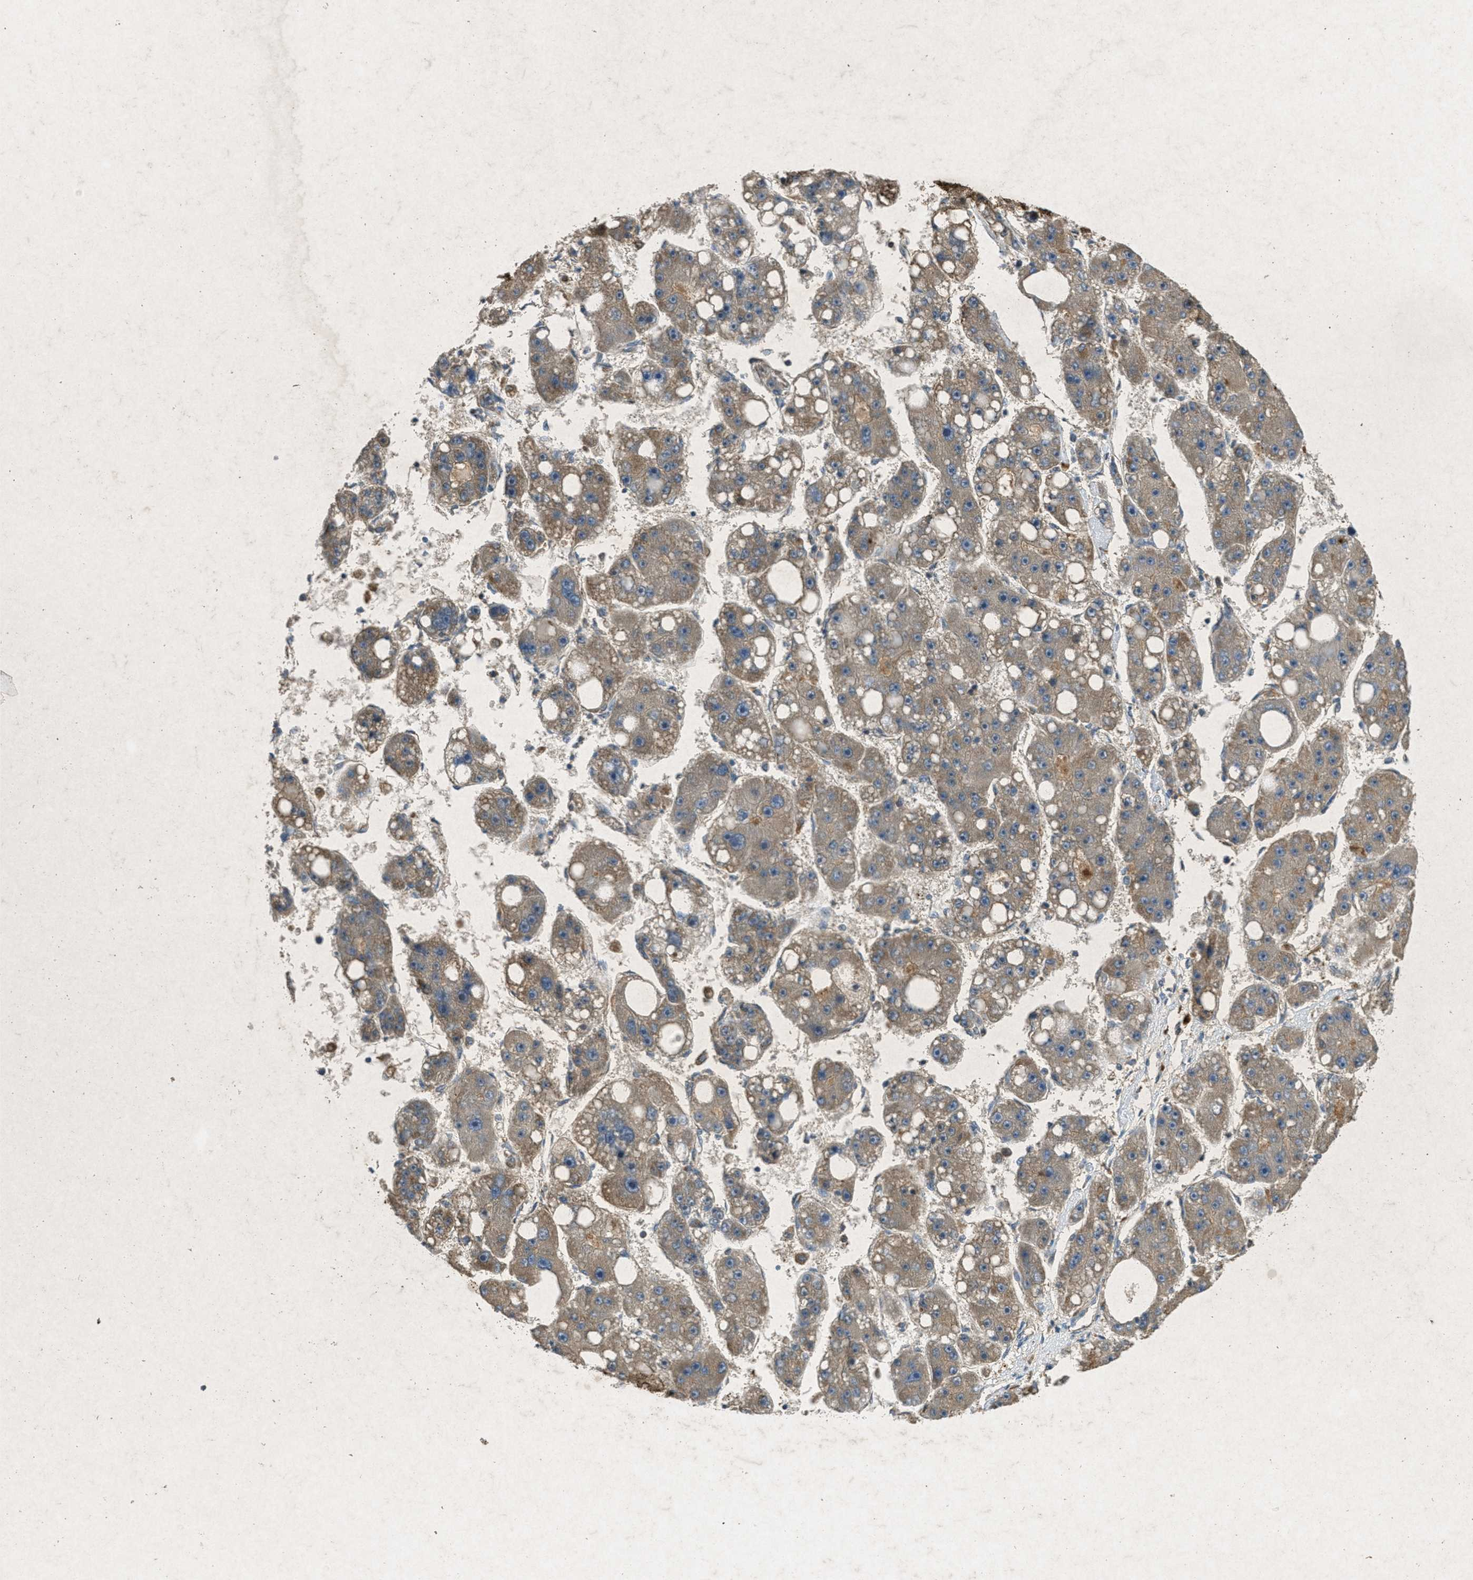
{"staining": {"intensity": "weak", "quantity": ">75%", "location": "cytoplasmic/membranous"}, "tissue": "liver cancer", "cell_type": "Tumor cells", "image_type": "cancer", "snomed": [{"axis": "morphology", "description": "Carcinoma, Hepatocellular, NOS"}, {"axis": "topography", "description": "Liver"}], "caption": "High-magnification brightfield microscopy of liver cancer stained with DAB (3,3'-diaminobenzidine) (brown) and counterstained with hematoxylin (blue). tumor cells exhibit weak cytoplasmic/membranous expression is appreciated in about>75% of cells. (DAB (3,3'-diaminobenzidine) IHC, brown staining for protein, blue staining for nuclei).", "gene": "PPP1R15A", "patient": {"sex": "female", "age": 61}}